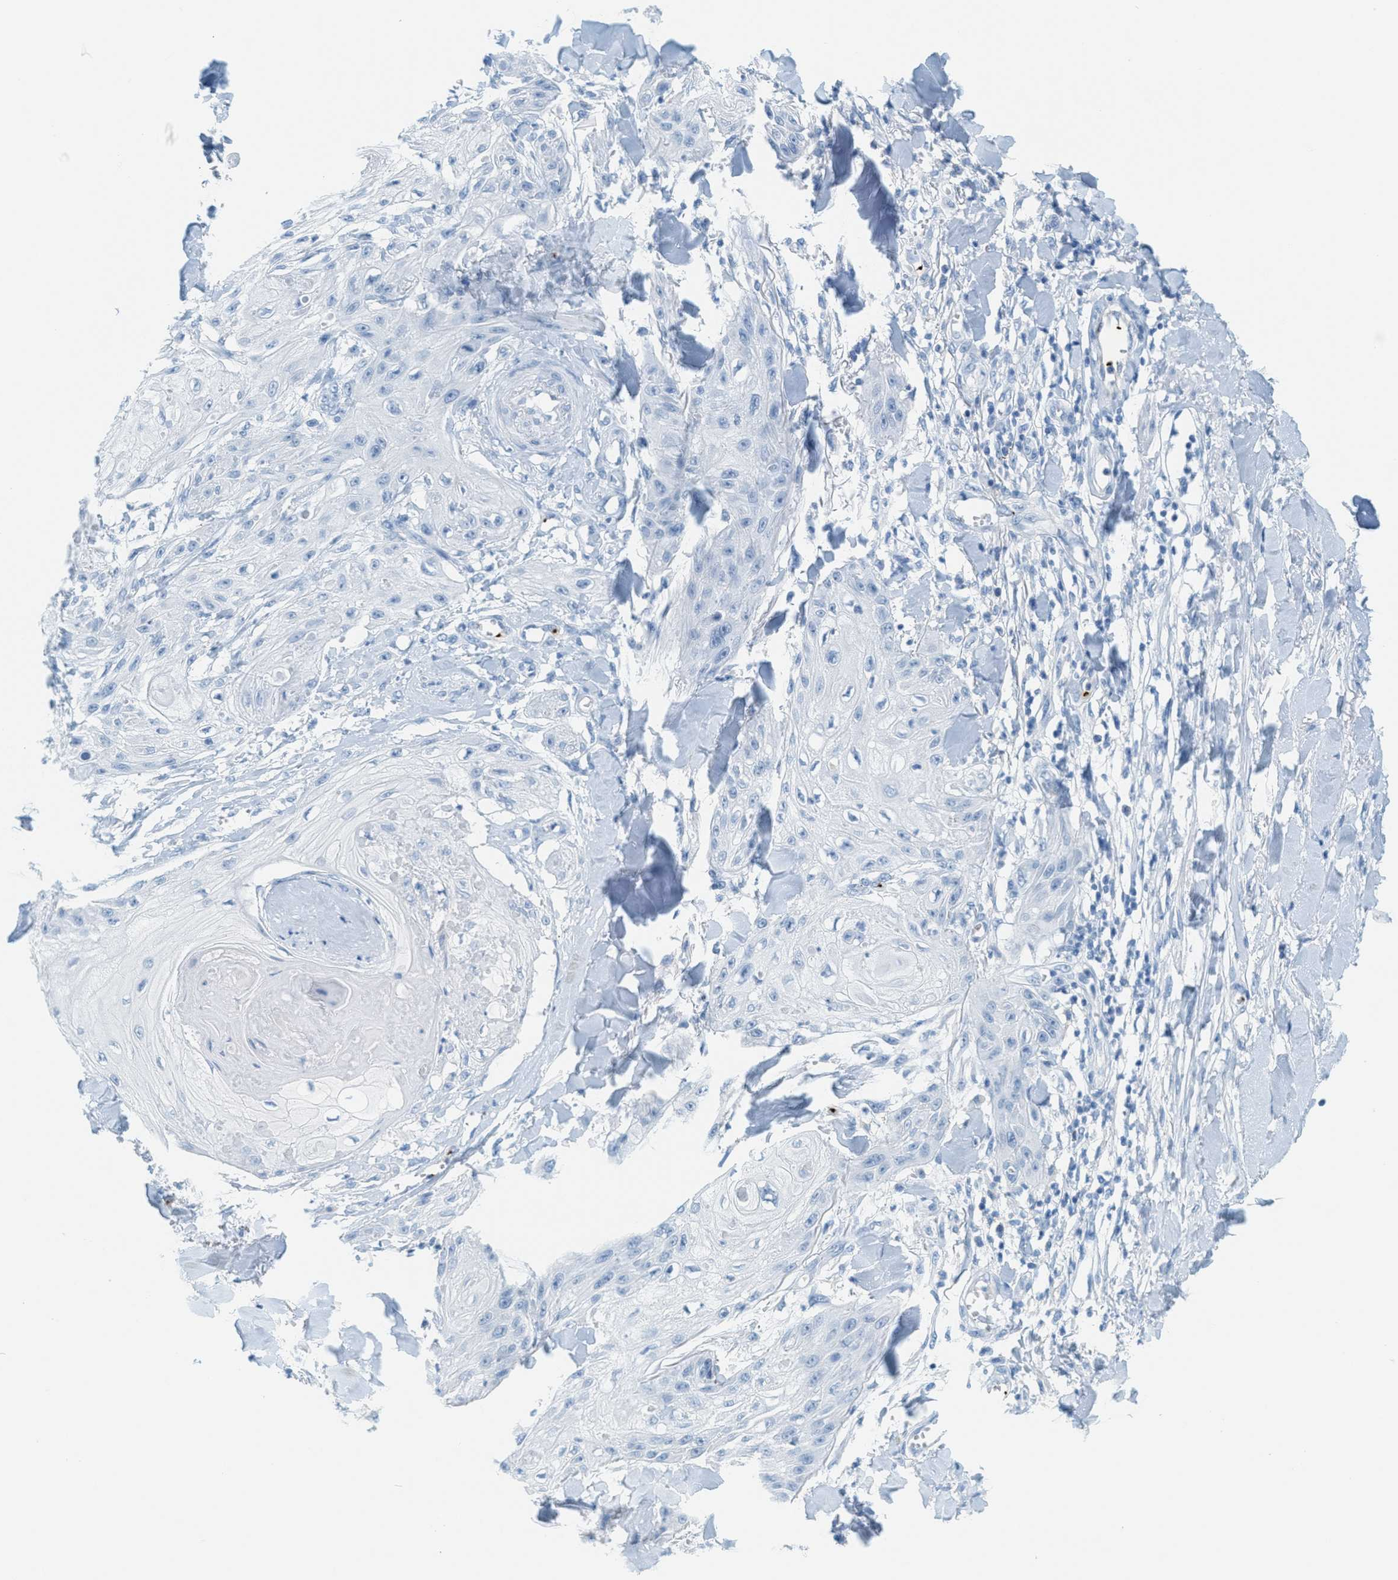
{"staining": {"intensity": "negative", "quantity": "none", "location": "none"}, "tissue": "skin cancer", "cell_type": "Tumor cells", "image_type": "cancer", "snomed": [{"axis": "morphology", "description": "Squamous cell carcinoma, NOS"}, {"axis": "topography", "description": "Skin"}], "caption": "Protein analysis of squamous cell carcinoma (skin) reveals no significant staining in tumor cells.", "gene": "PPBP", "patient": {"sex": "male", "age": 74}}